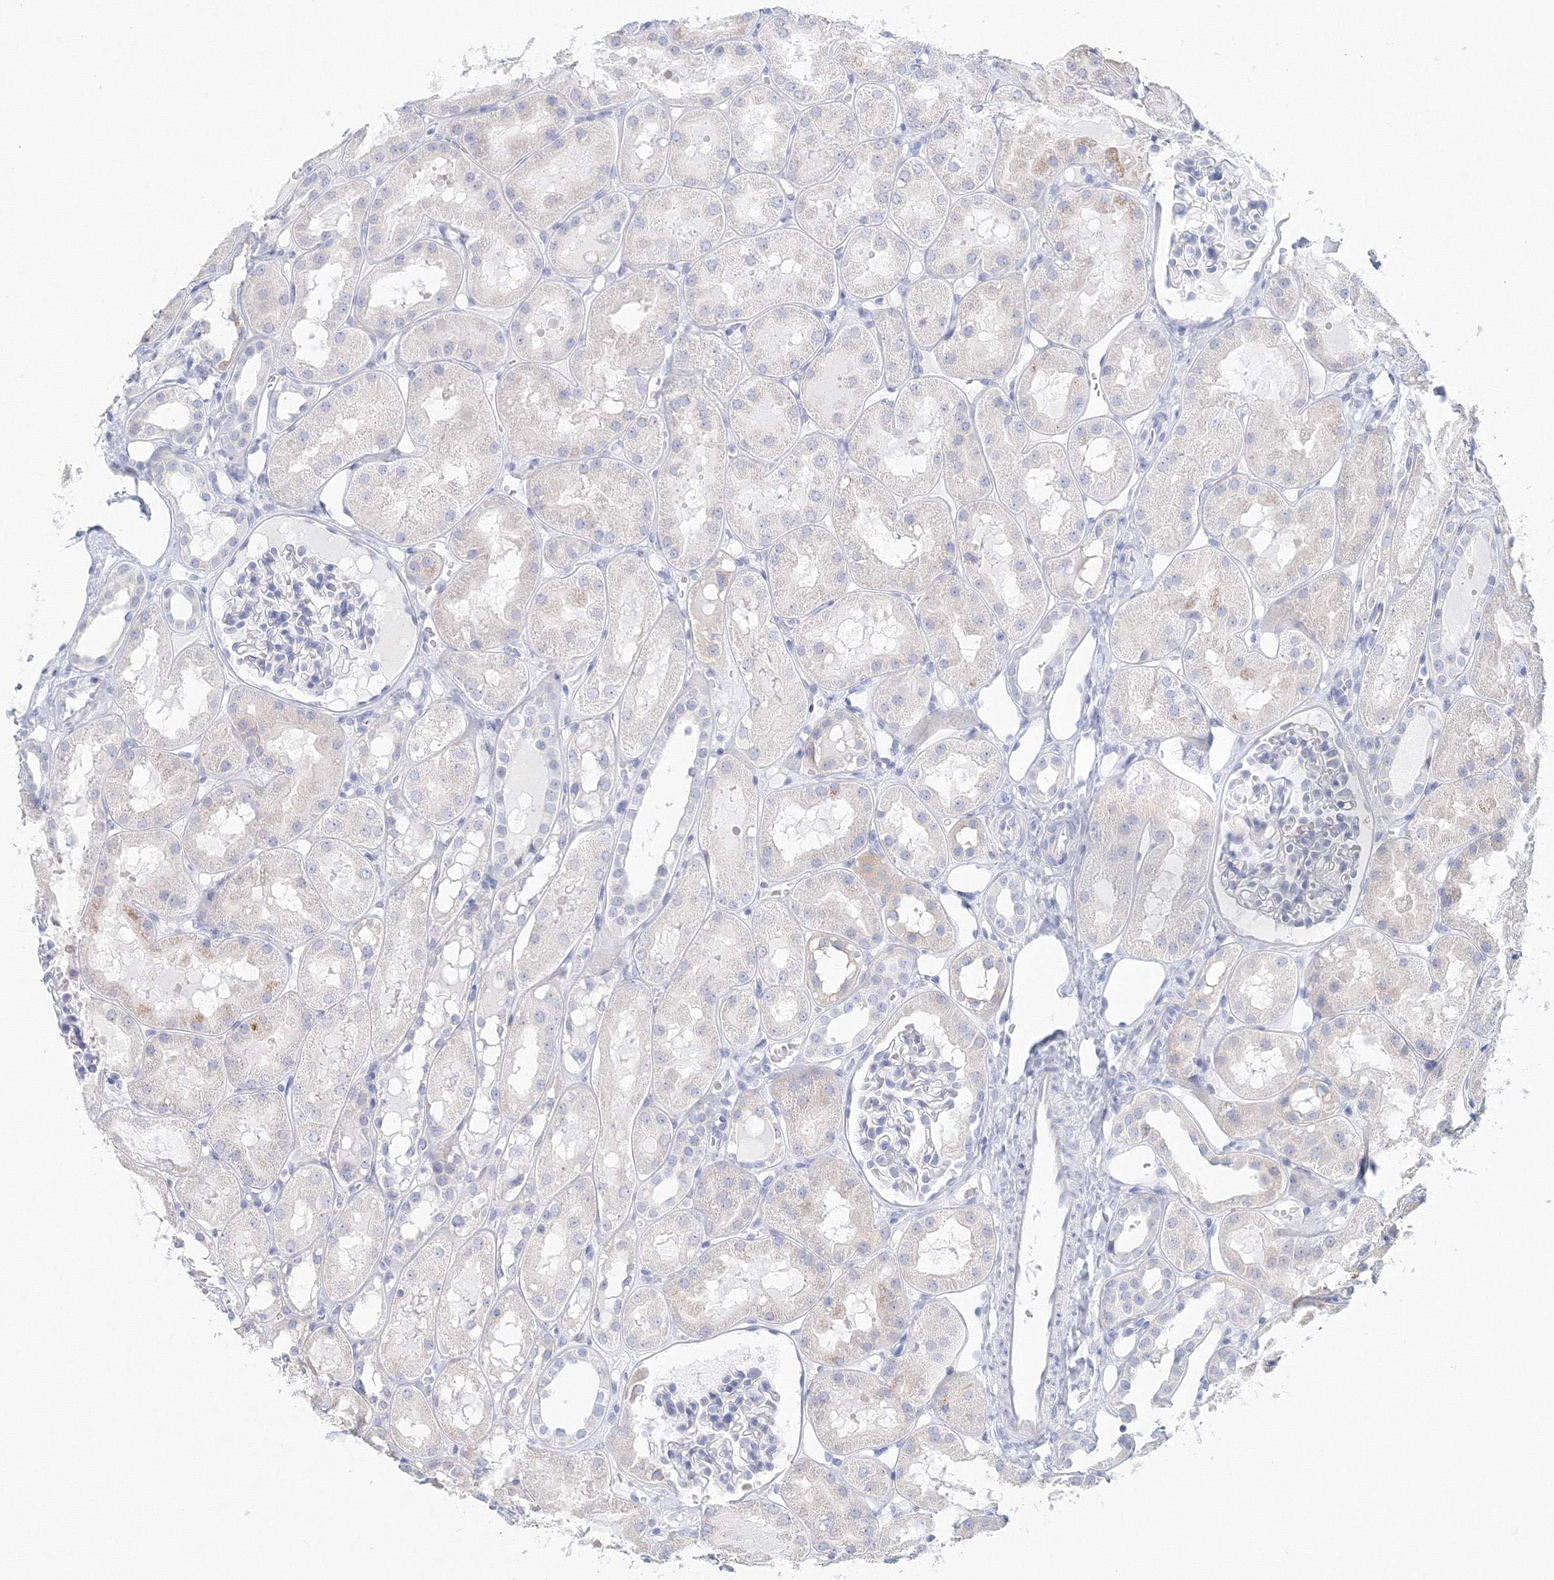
{"staining": {"intensity": "negative", "quantity": "none", "location": "none"}, "tissue": "kidney", "cell_type": "Cells in glomeruli", "image_type": "normal", "snomed": [{"axis": "morphology", "description": "Normal tissue, NOS"}, {"axis": "topography", "description": "Kidney"}, {"axis": "topography", "description": "Urinary bladder"}], "caption": "IHC micrograph of benign kidney: kidney stained with DAB (3,3'-diaminobenzidine) displays no significant protein staining in cells in glomeruli.", "gene": "VSIG1", "patient": {"sex": "male", "age": 16}}